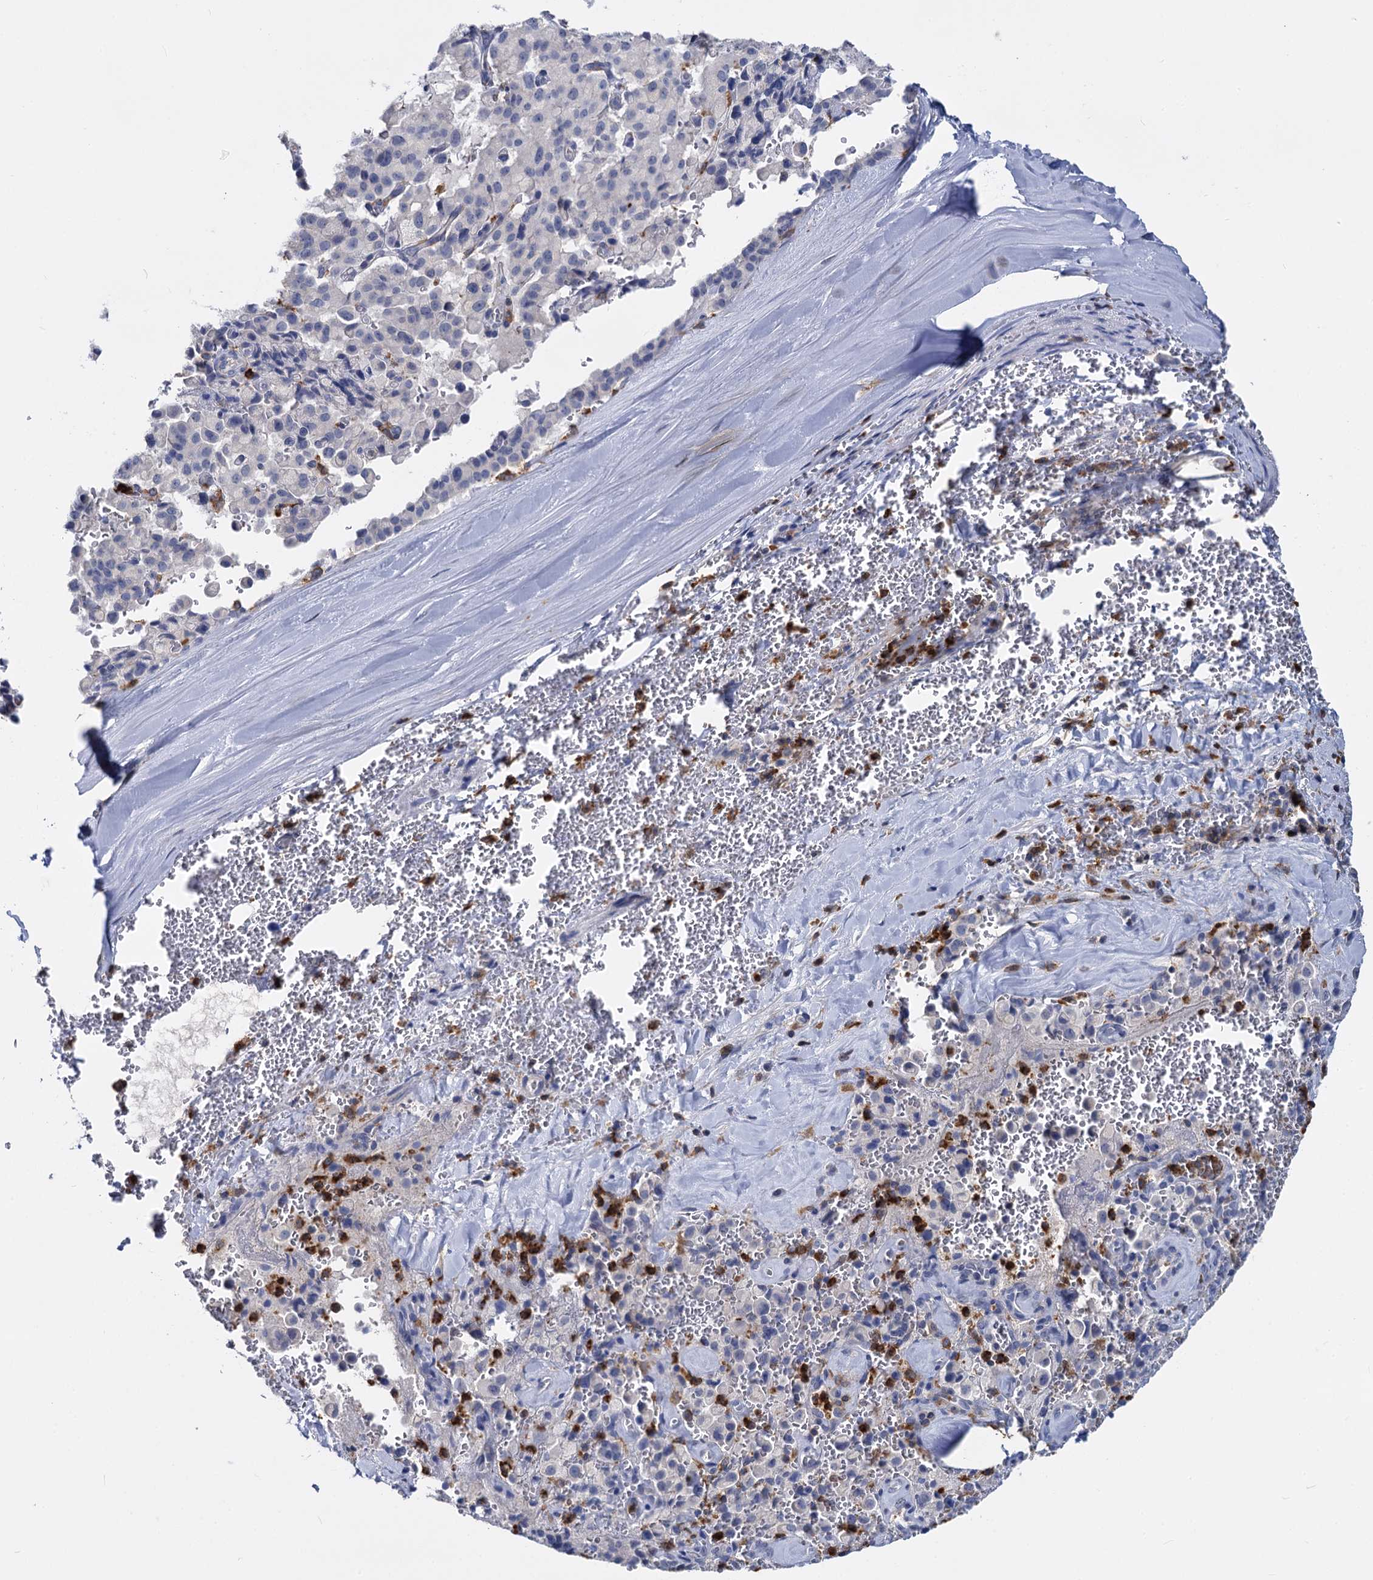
{"staining": {"intensity": "negative", "quantity": "none", "location": "none"}, "tissue": "pancreatic cancer", "cell_type": "Tumor cells", "image_type": "cancer", "snomed": [{"axis": "morphology", "description": "Adenocarcinoma, NOS"}, {"axis": "topography", "description": "Pancreas"}], "caption": "The image shows no staining of tumor cells in pancreatic cancer.", "gene": "RHOG", "patient": {"sex": "male", "age": 65}}